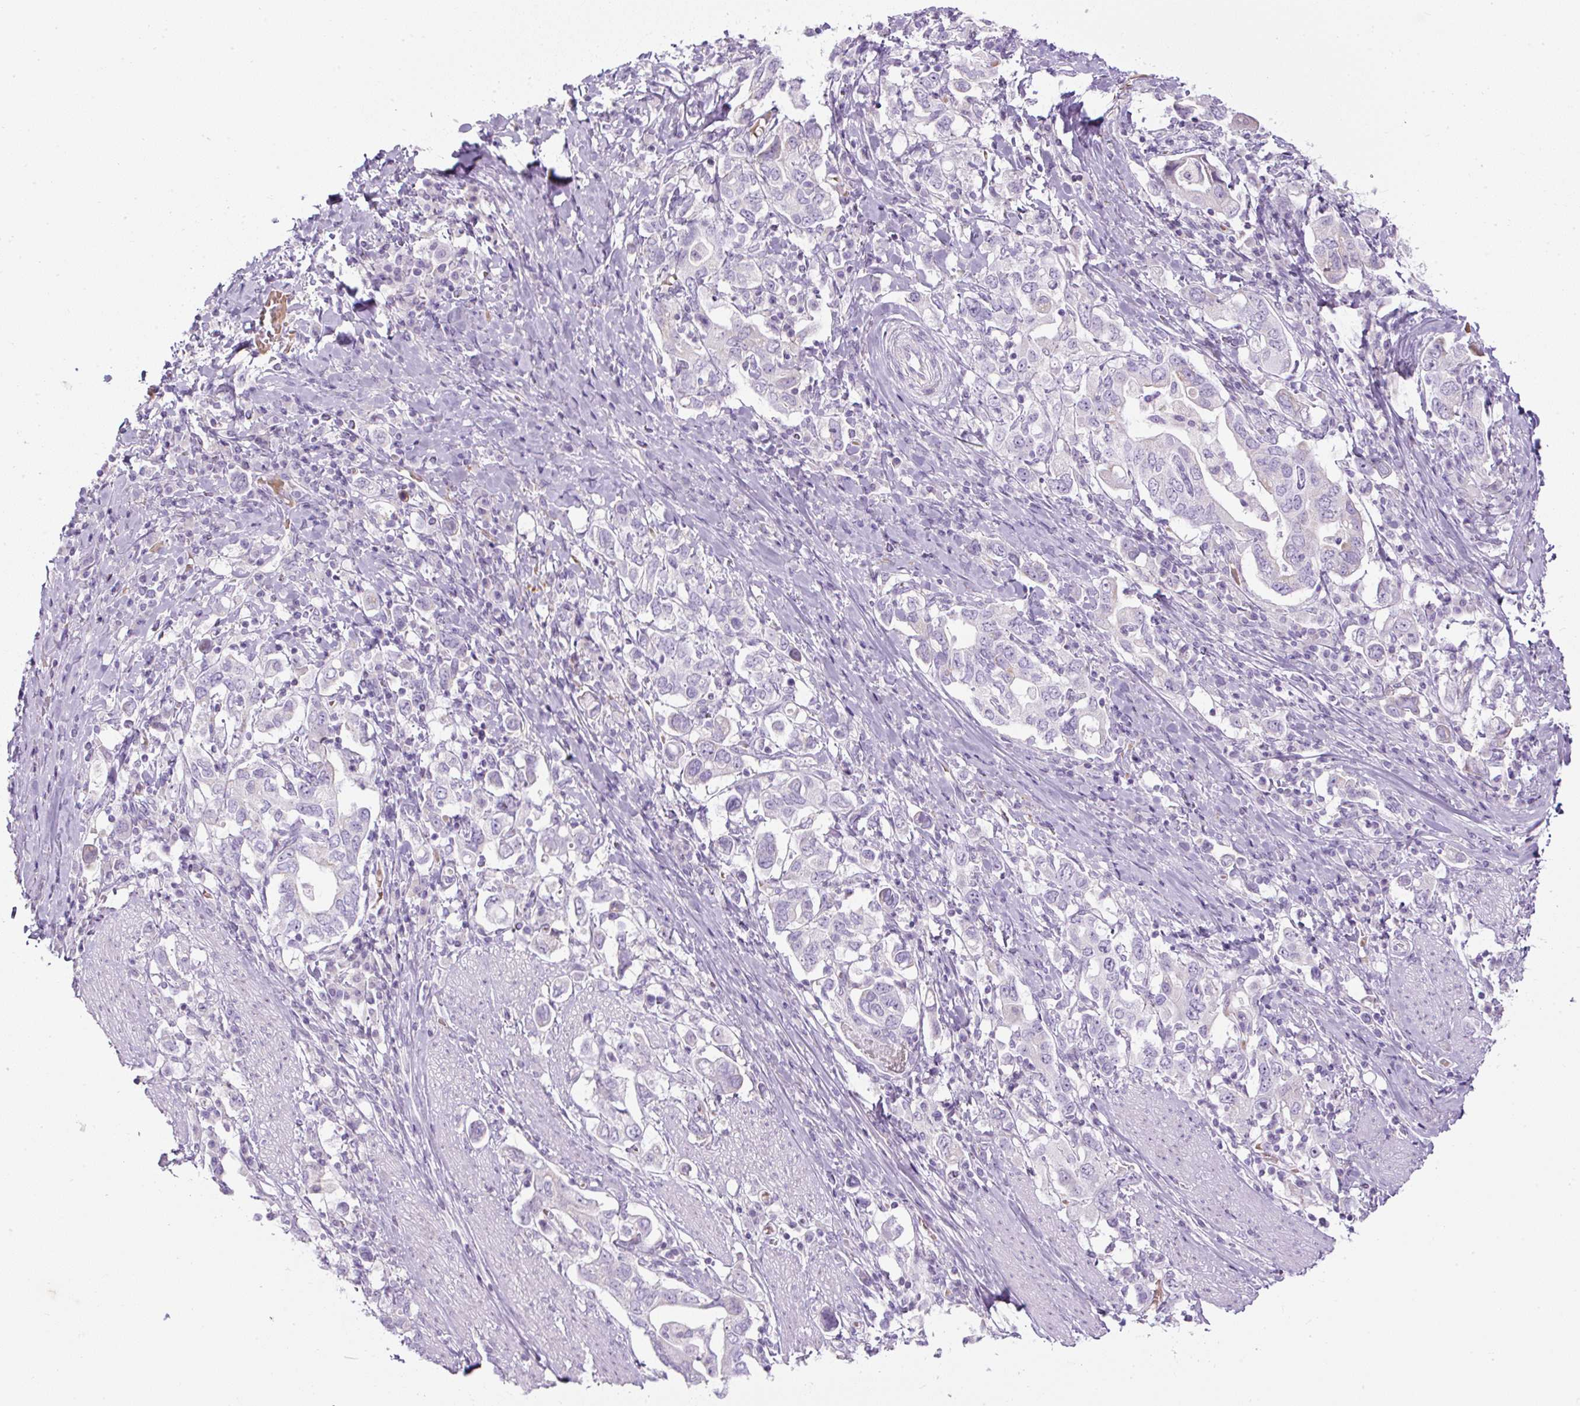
{"staining": {"intensity": "negative", "quantity": "none", "location": "none"}, "tissue": "stomach cancer", "cell_type": "Tumor cells", "image_type": "cancer", "snomed": [{"axis": "morphology", "description": "Adenocarcinoma, NOS"}, {"axis": "topography", "description": "Stomach, upper"}, {"axis": "topography", "description": "Stomach"}], "caption": "Stomach cancer (adenocarcinoma) was stained to show a protein in brown. There is no significant expression in tumor cells. (DAB (3,3'-diaminobenzidine) IHC with hematoxylin counter stain).", "gene": "FGFBP3", "patient": {"sex": "male", "age": 62}}